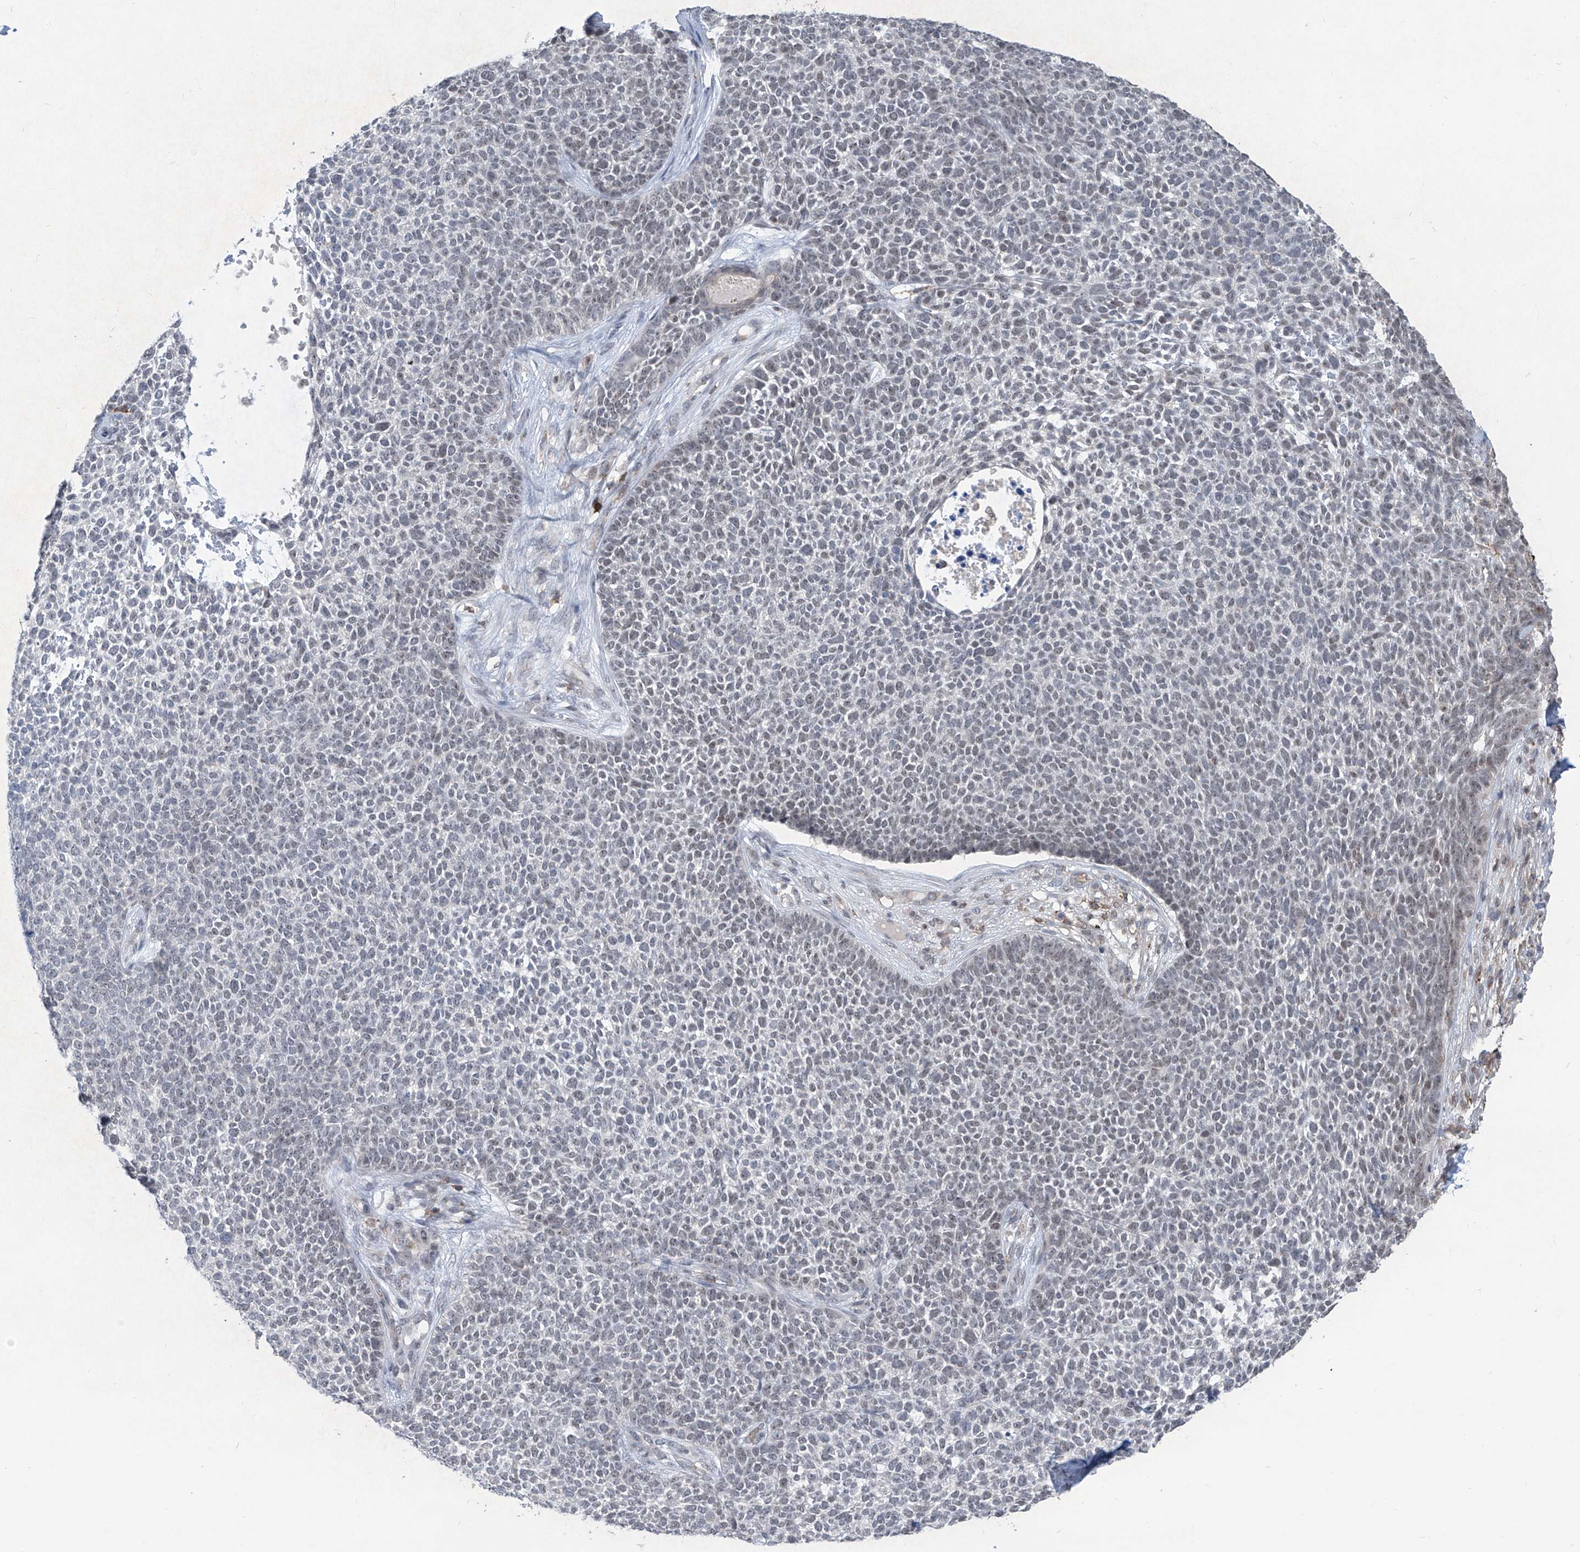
{"staining": {"intensity": "negative", "quantity": "none", "location": "none"}, "tissue": "skin cancer", "cell_type": "Tumor cells", "image_type": "cancer", "snomed": [{"axis": "morphology", "description": "Basal cell carcinoma"}, {"axis": "topography", "description": "Skin"}], "caption": "Immunohistochemical staining of basal cell carcinoma (skin) shows no significant staining in tumor cells. Brightfield microscopy of IHC stained with DAB (brown) and hematoxylin (blue), captured at high magnification.", "gene": "ZBTB48", "patient": {"sex": "female", "age": 84}}